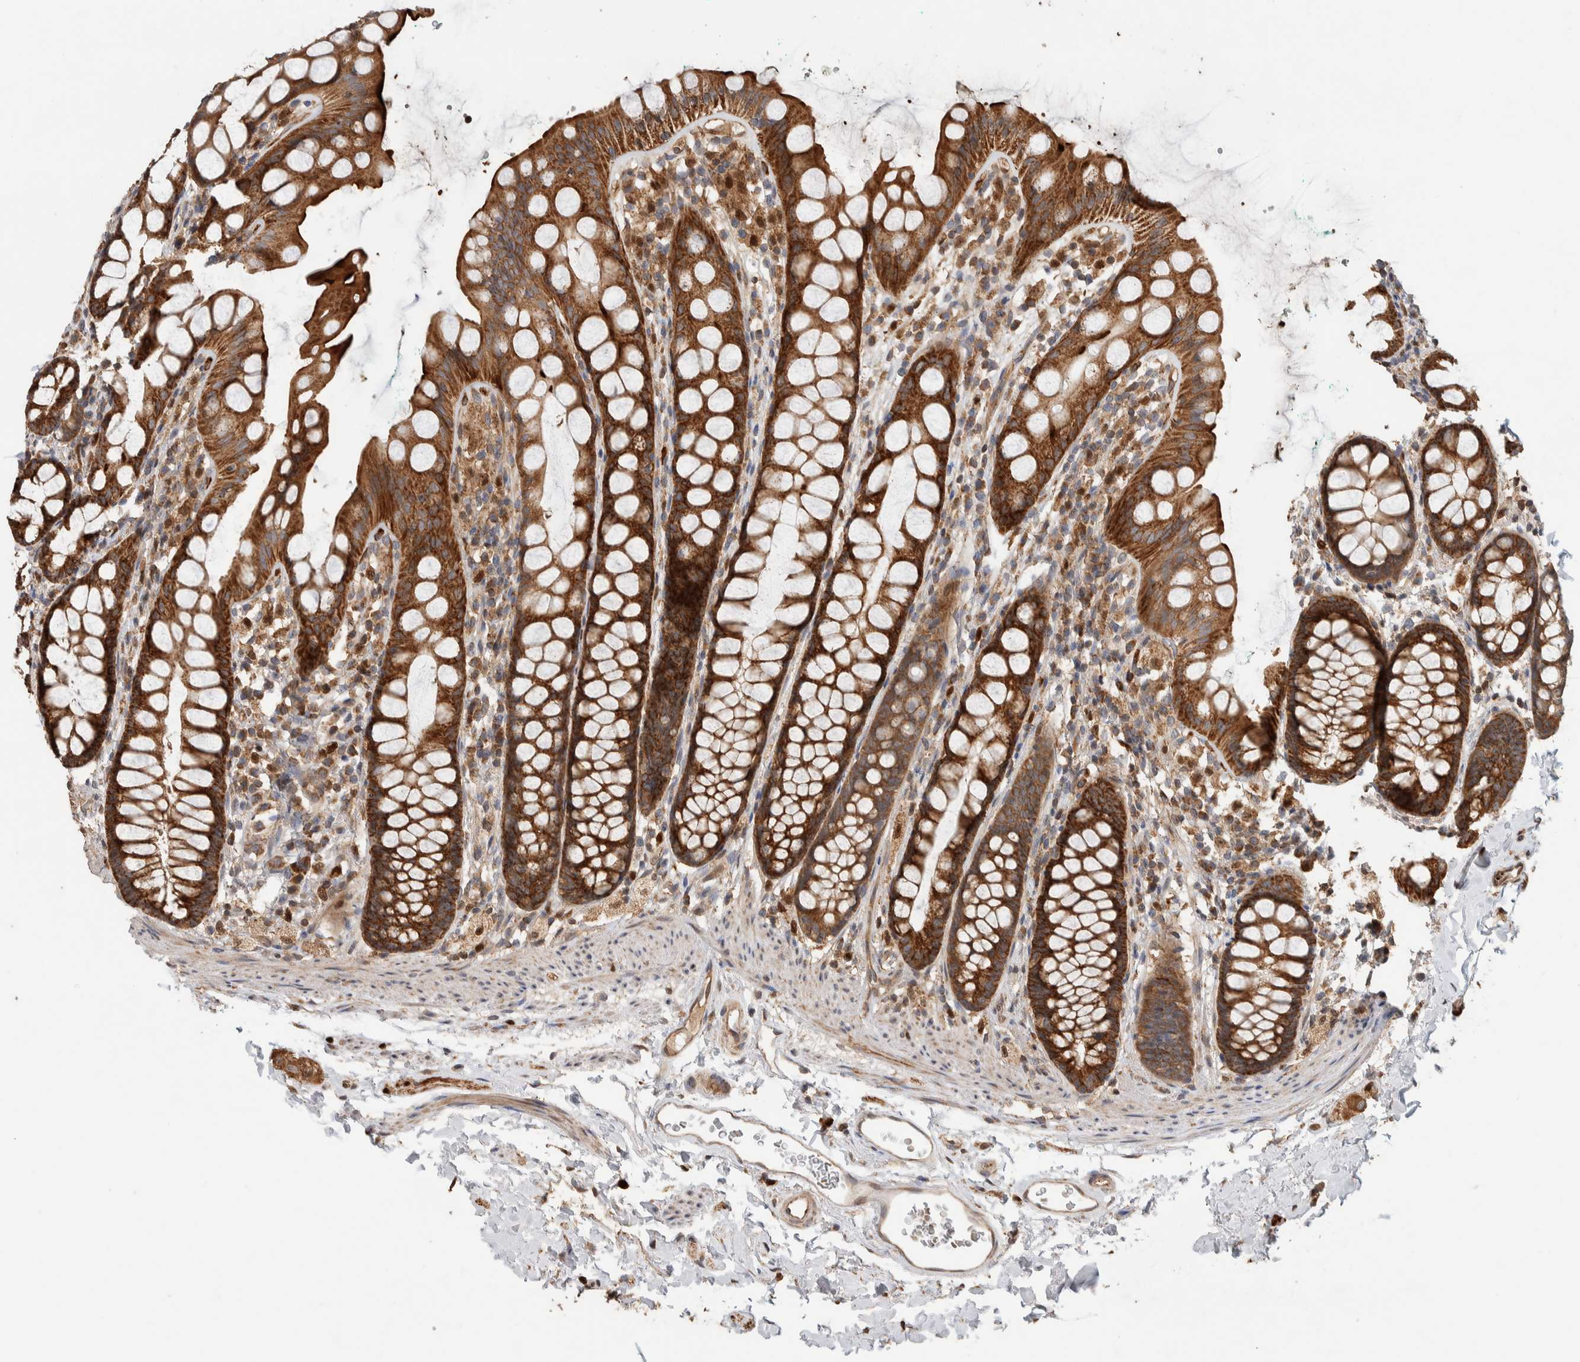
{"staining": {"intensity": "strong", "quantity": ">75%", "location": "cytoplasmic/membranous"}, "tissue": "rectum", "cell_type": "Glandular cells", "image_type": "normal", "snomed": [{"axis": "morphology", "description": "Normal tissue, NOS"}, {"axis": "topography", "description": "Rectum"}], "caption": "Benign rectum was stained to show a protein in brown. There is high levels of strong cytoplasmic/membranous positivity in about >75% of glandular cells. (DAB (3,3'-diaminobenzidine) IHC, brown staining for protein, blue staining for nuclei).", "gene": "VPS53", "patient": {"sex": "female", "age": 65}}